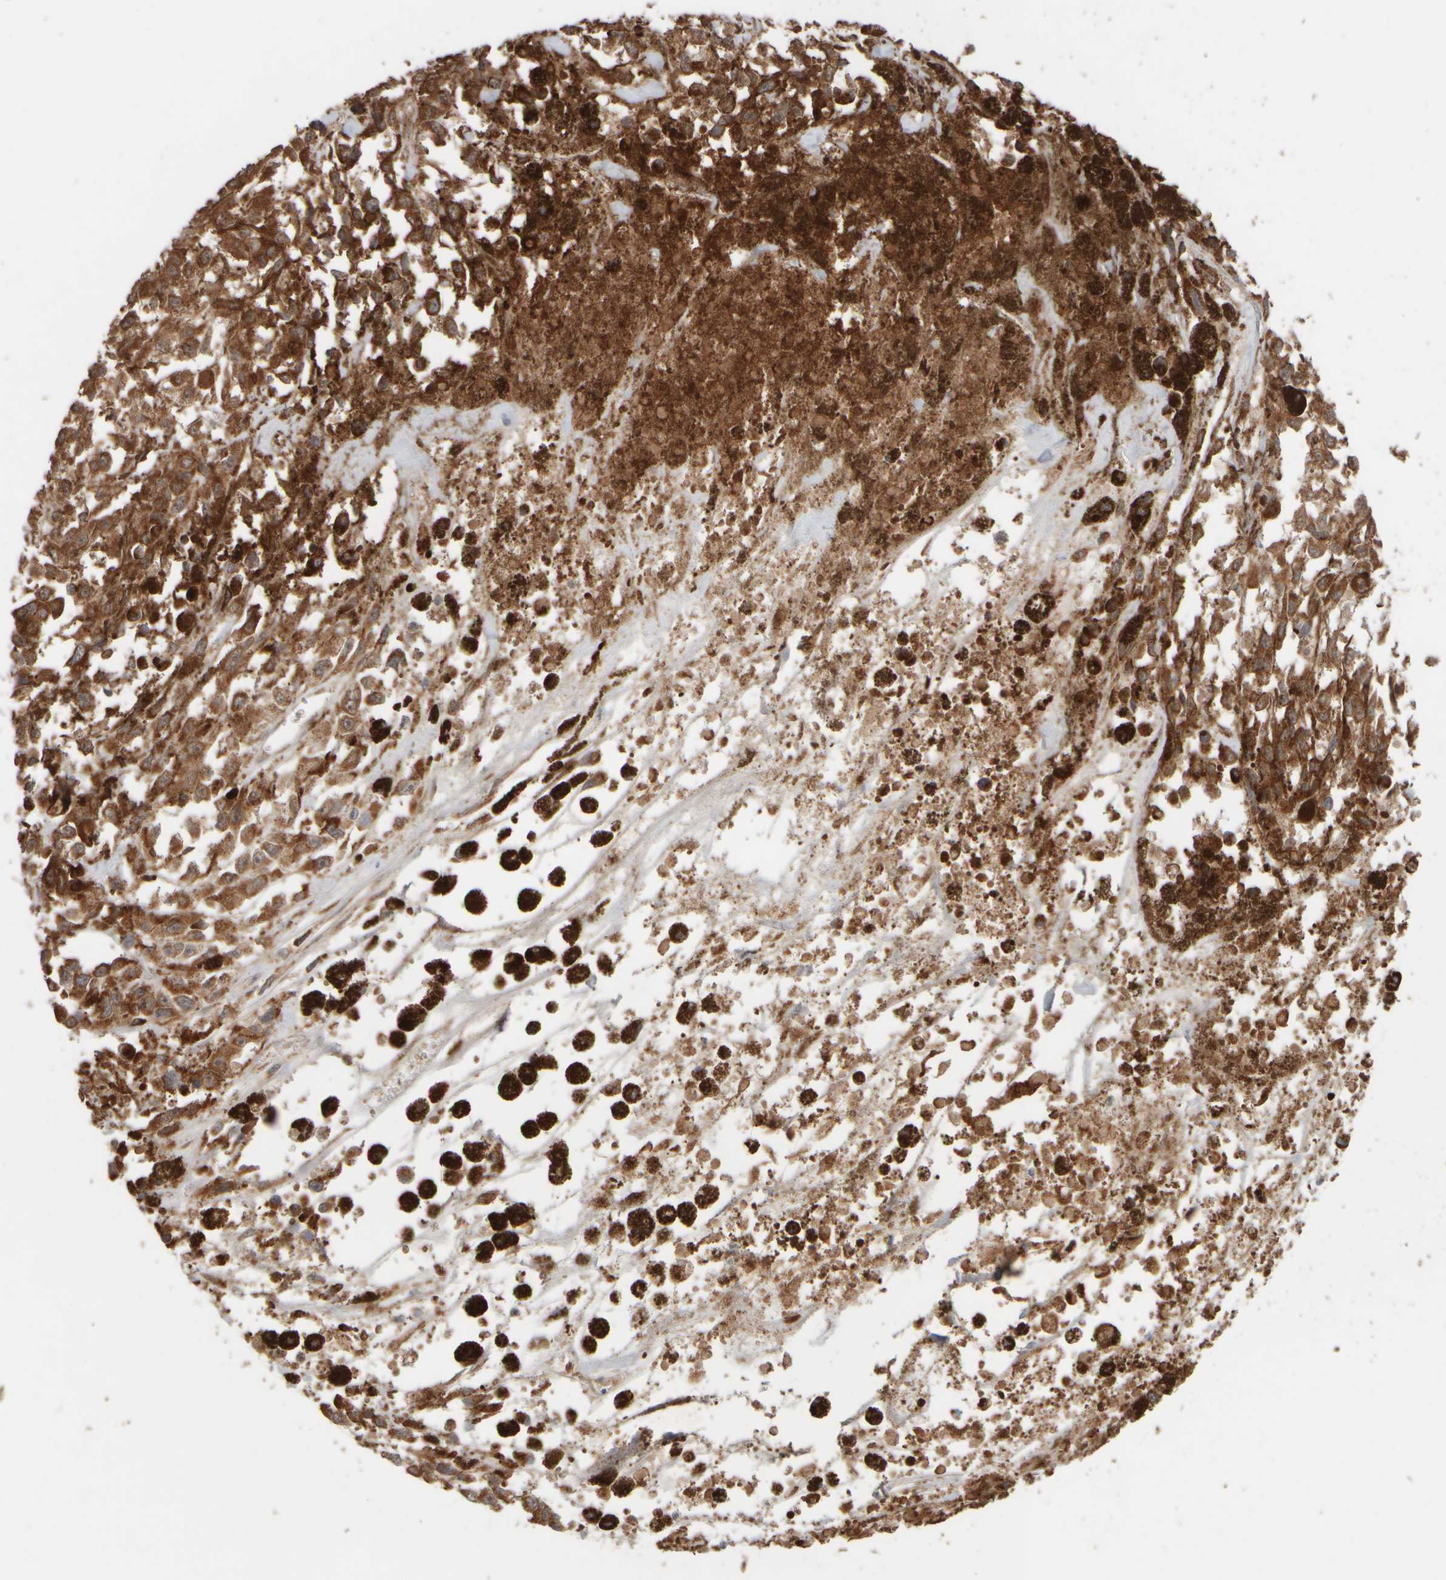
{"staining": {"intensity": "strong", "quantity": ">75%", "location": "cytoplasmic/membranous"}, "tissue": "melanoma", "cell_type": "Tumor cells", "image_type": "cancer", "snomed": [{"axis": "morphology", "description": "Malignant melanoma, Metastatic site"}, {"axis": "topography", "description": "Lymph node"}], "caption": "DAB immunohistochemical staining of malignant melanoma (metastatic site) shows strong cytoplasmic/membranous protein positivity in approximately >75% of tumor cells. The protein is shown in brown color, while the nuclei are stained blue.", "gene": "EIF2B3", "patient": {"sex": "male", "age": 59}}